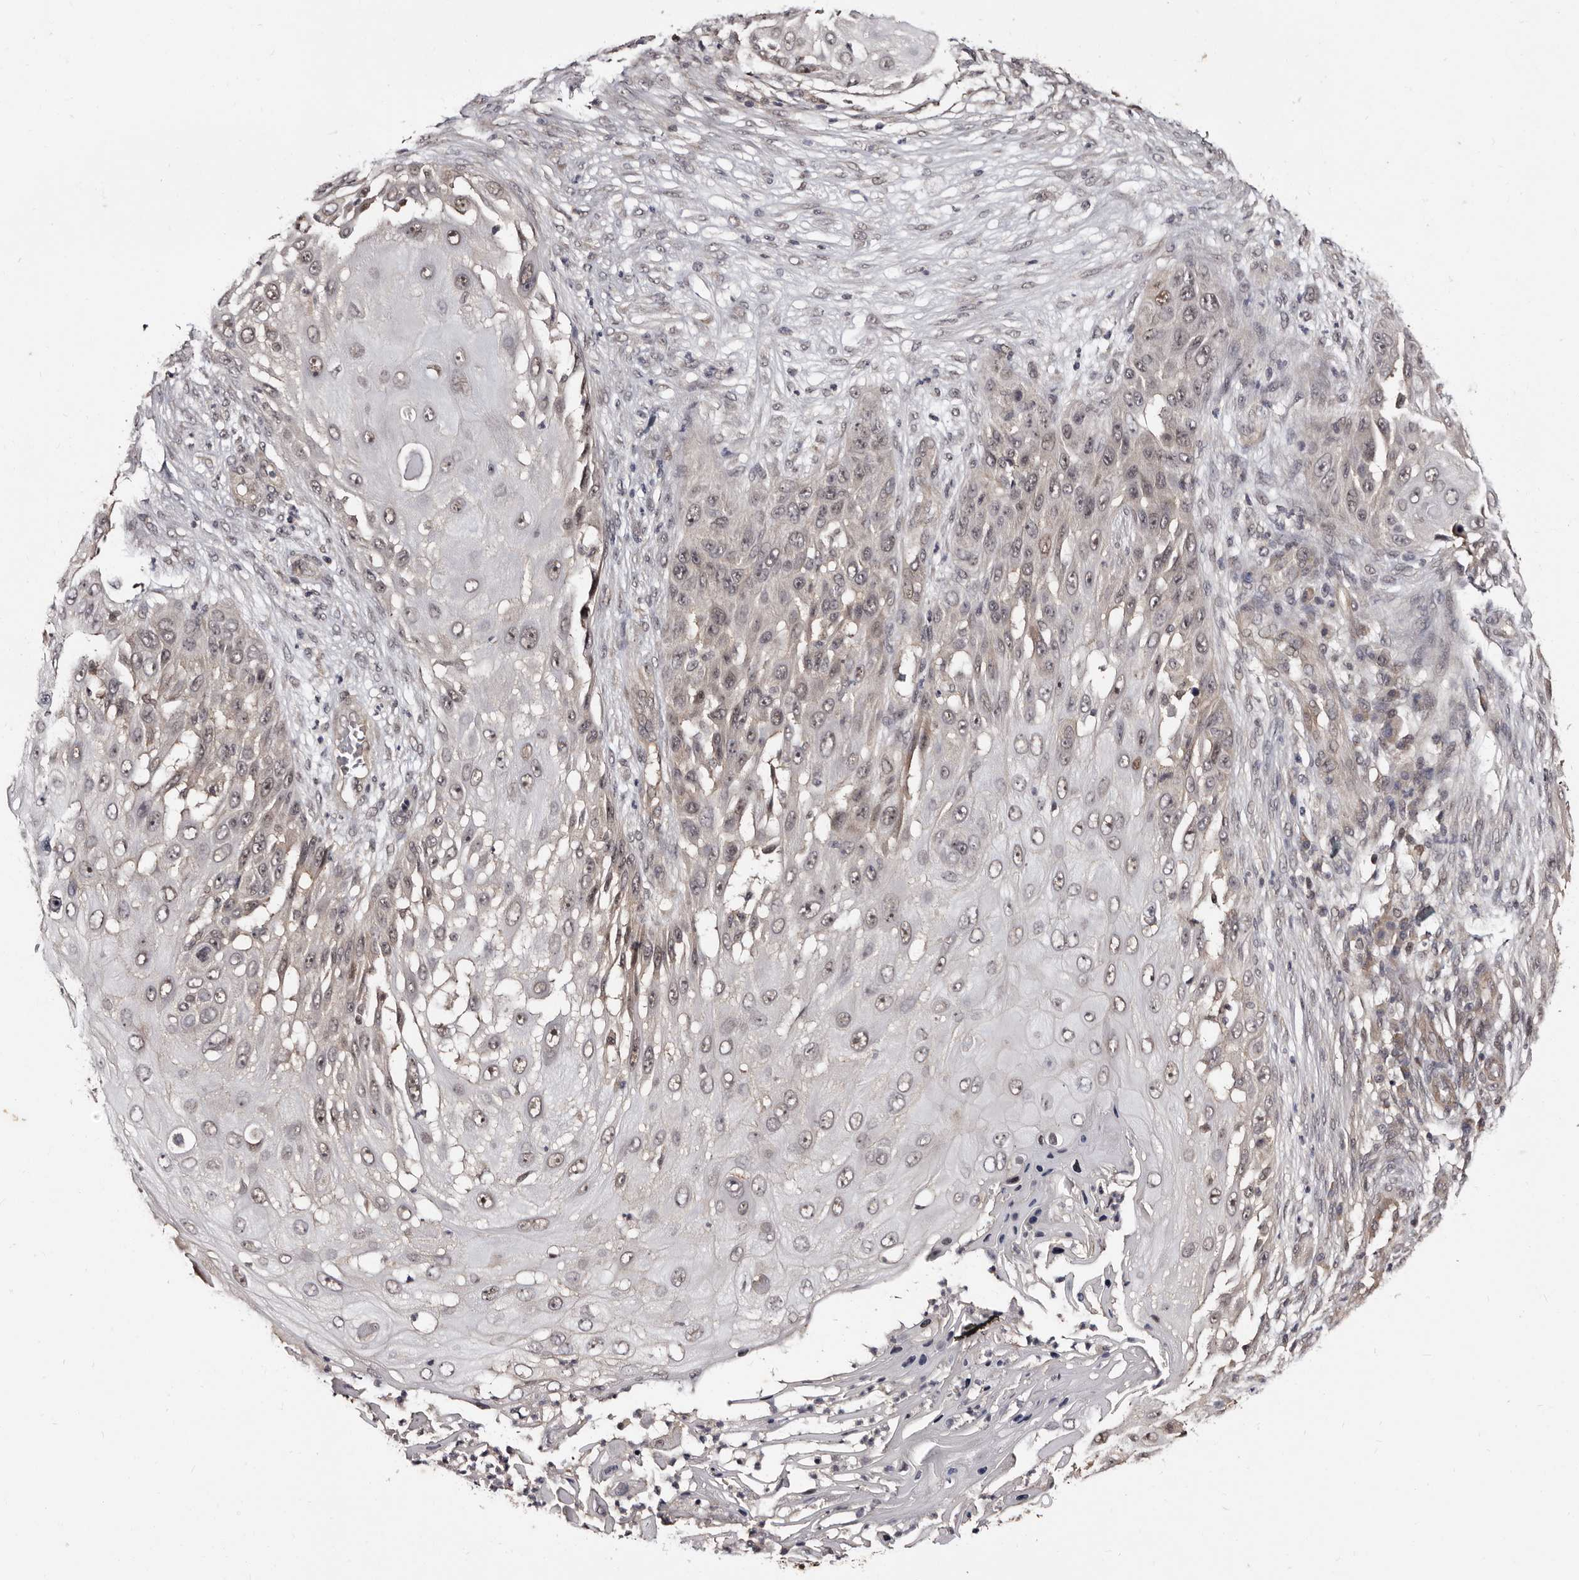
{"staining": {"intensity": "weak", "quantity": "<25%", "location": "nuclear"}, "tissue": "skin cancer", "cell_type": "Tumor cells", "image_type": "cancer", "snomed": [{"axis": "morphology", "description": "Squamous cell carcinoma, NOS"}, {"axis": "topography", "description": "Skin"}], "caption": "A histopathology image of squamous cell carcinoma (skin) stained for a protein reveals no brown staining in tumor cells. Brightfield microscopy of IHC stained with DAB (brown) and hematoxylin (blue), captured at high magnification.", "gene": "TBC1D22B", "patient": {"sex": "female", "age": 44}}